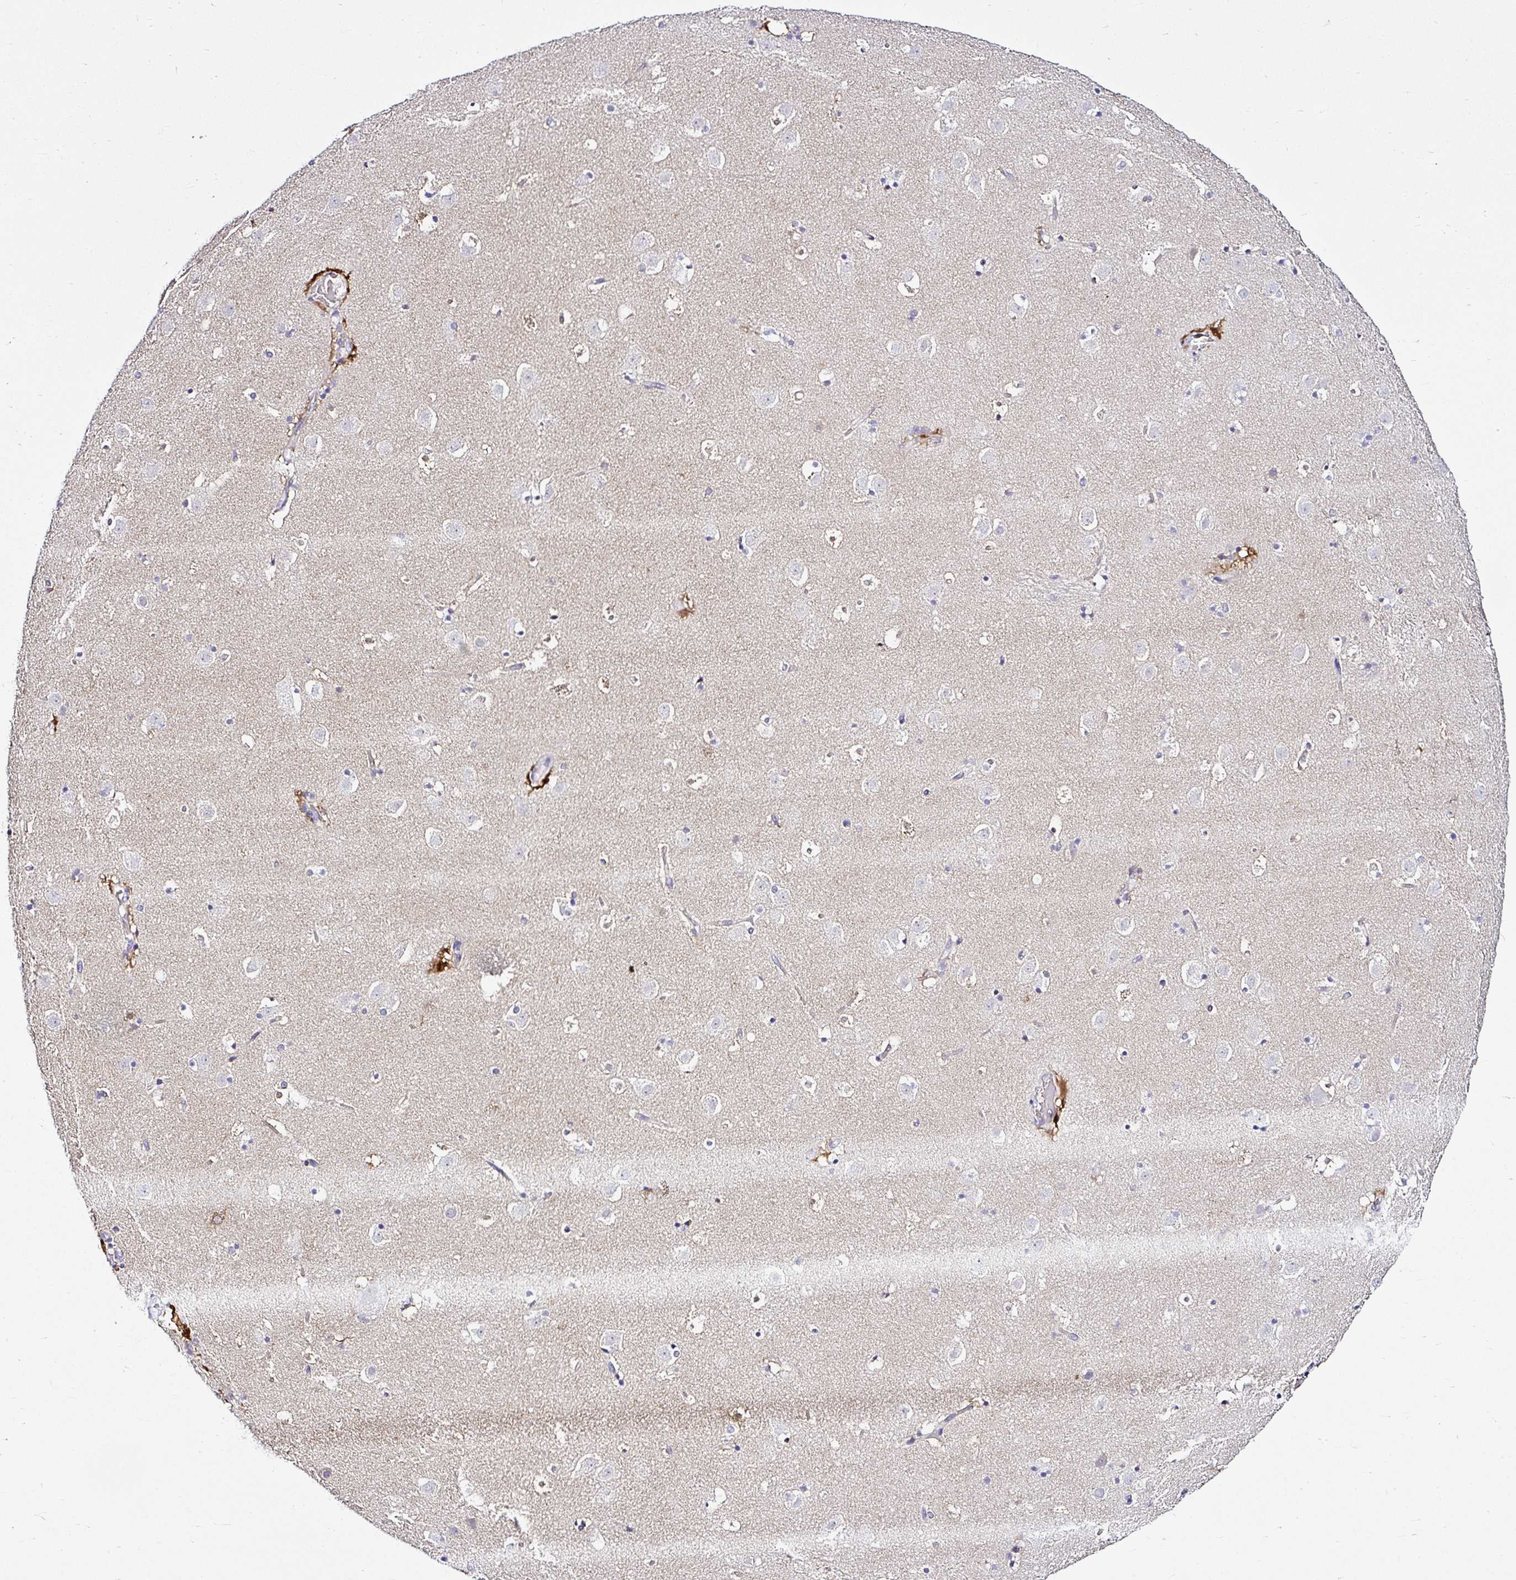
{"staining": {"intensity": "negative", "quantity": "none", "location": "none"}, "tissue": "caudate", "cell_type": "Glial cells", "image_type": "normal", "snomed": [{"axis": "morphology", "description": "Normal tissue, NOS"}, {"axis": "topography", "description": "Lateral ventricle wall"}], "caption": "DAB immunohistochemical staining of benign caudate shows no significant staining in glial cells. (Brightfield microscopy of DAB immunohistochemistry (IHC) at high magnification).", "gene": "DEPDC5", "patient": {"sex": "male", "age": 37}}